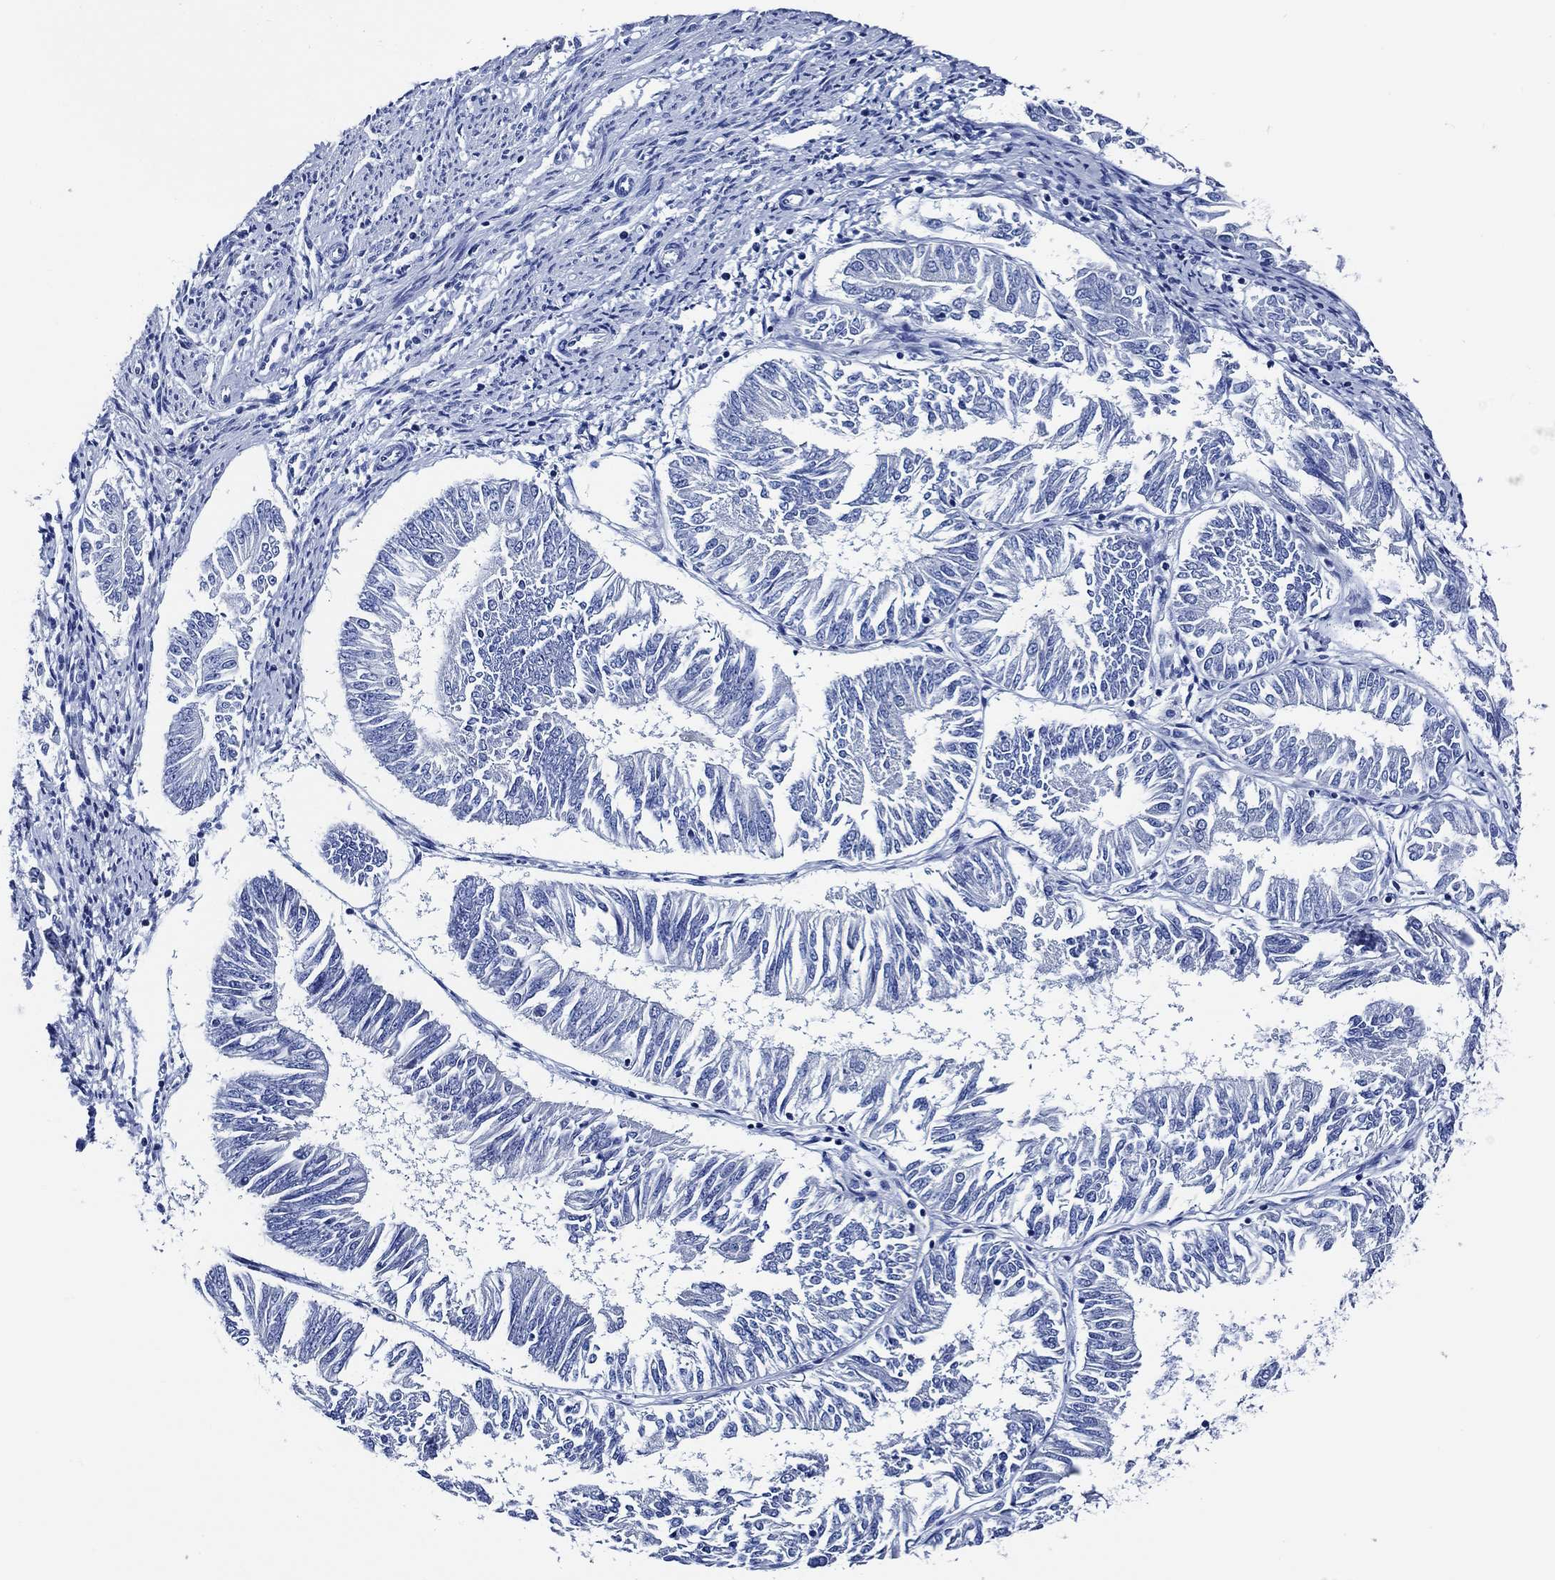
{"staining": {"intensity": "negative", "quantity": "none", "location": "none"}, "tissue": "endometrial cancer", "cell_type": "Tumor cells", "image_type": "cancer", "snomed": [{"axis": "morphology", "description": "Adenocarcinoma, NOS"}, {"axis": "topography", "description": "Endometrium"}], "caption": "DAB immunohistochemical staining of adenocarcinoma (endometrial) demonstrates no significant staining in tumor cells. The staining is performed using DAB brown chromogen with nuclei counter-stained in using hematoxylin.", "gene": "WDR62", "patient": {"sex": "female", "age": 58}}